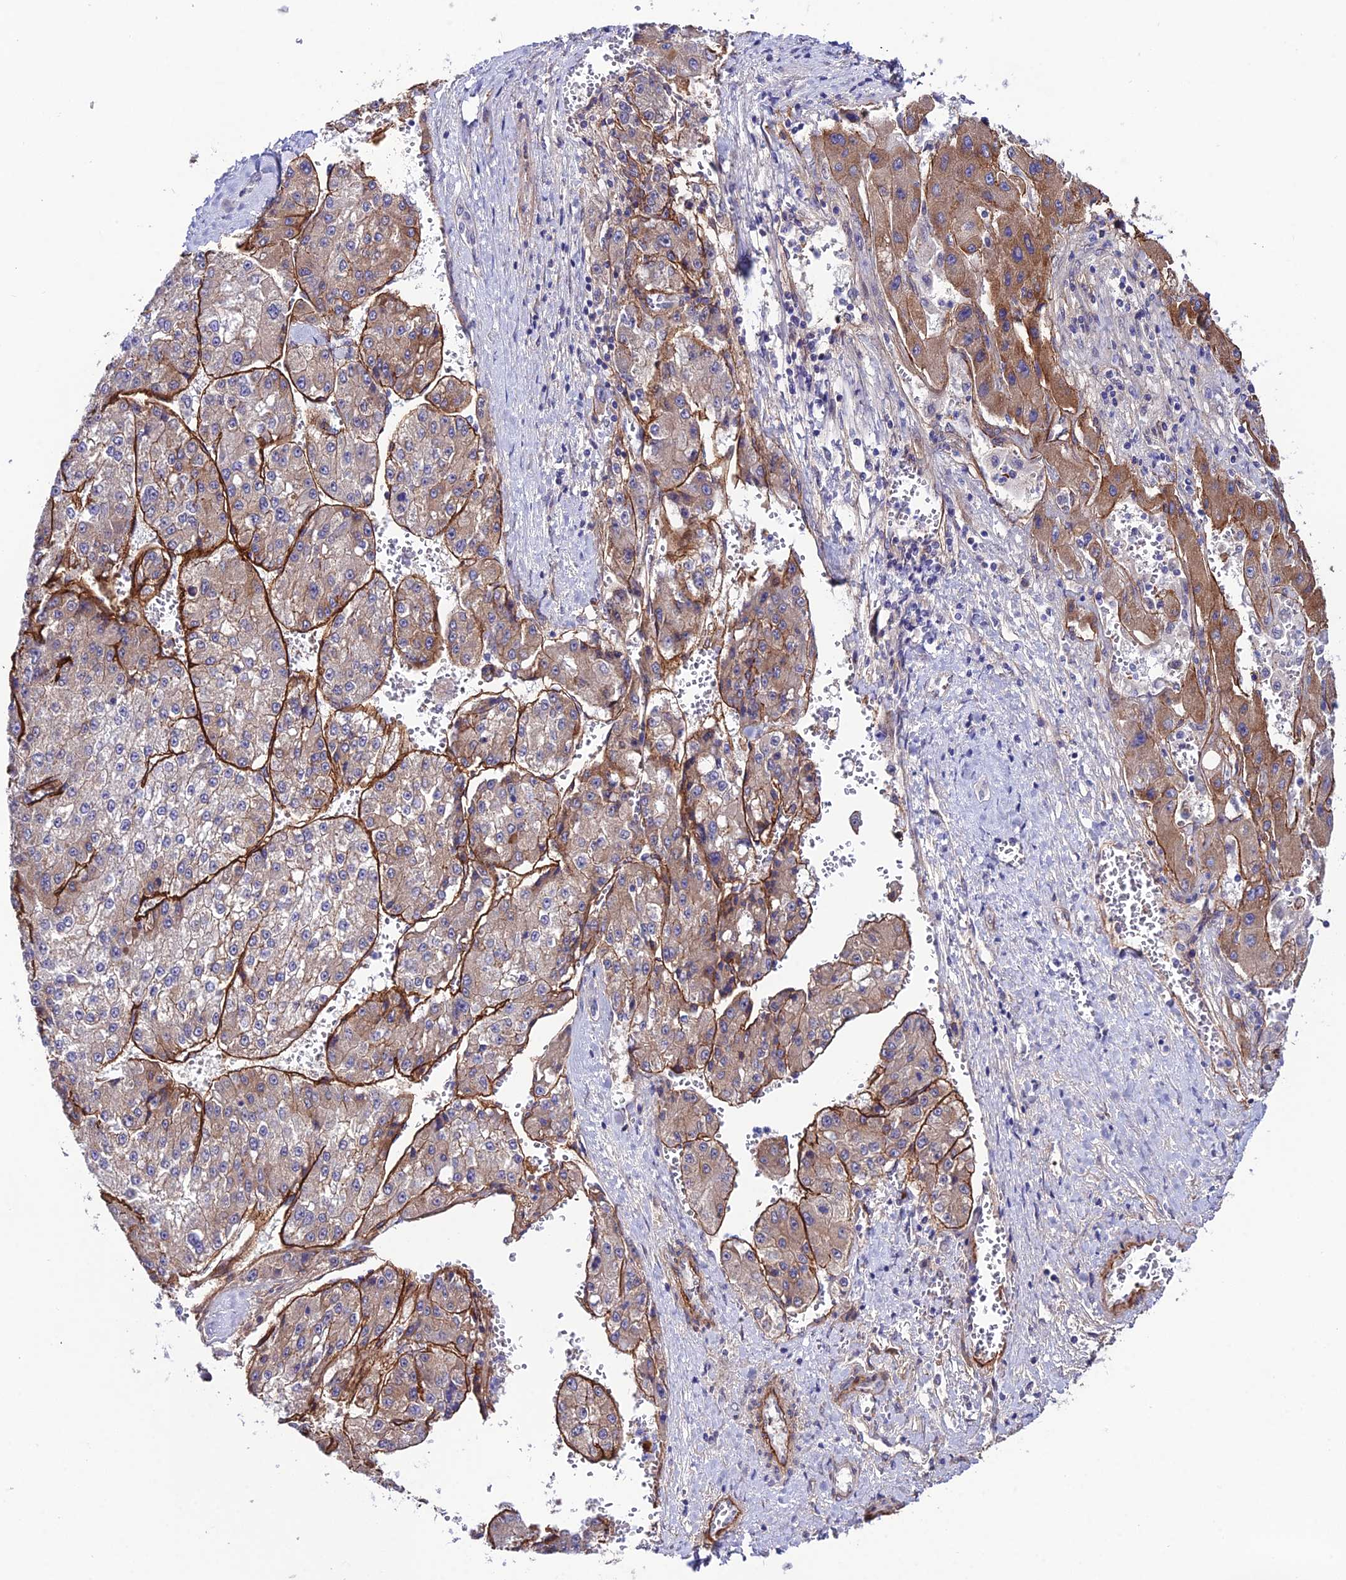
{"staining": {"intensity": "moderate", "quantity": ">75%", "location": "cytoplasmic/membranous"}, "tissue": "liver cancer", "cell_type": "Tumor cells", "image_type": "cancer", "snomed": [{"axis": "morphology", "description": "Carcinoma, Hepatocellular, NOS"}, {"axis": "topography", "description": "Liver"}], "caption": "This micrograph shows IHC staining of liver cancer, with medium moderate cytoplasmic/membranous positivity in about >75% of tumor cells.", "gene": "SYT15", "patient": {"sex": "female", "age": 73}}